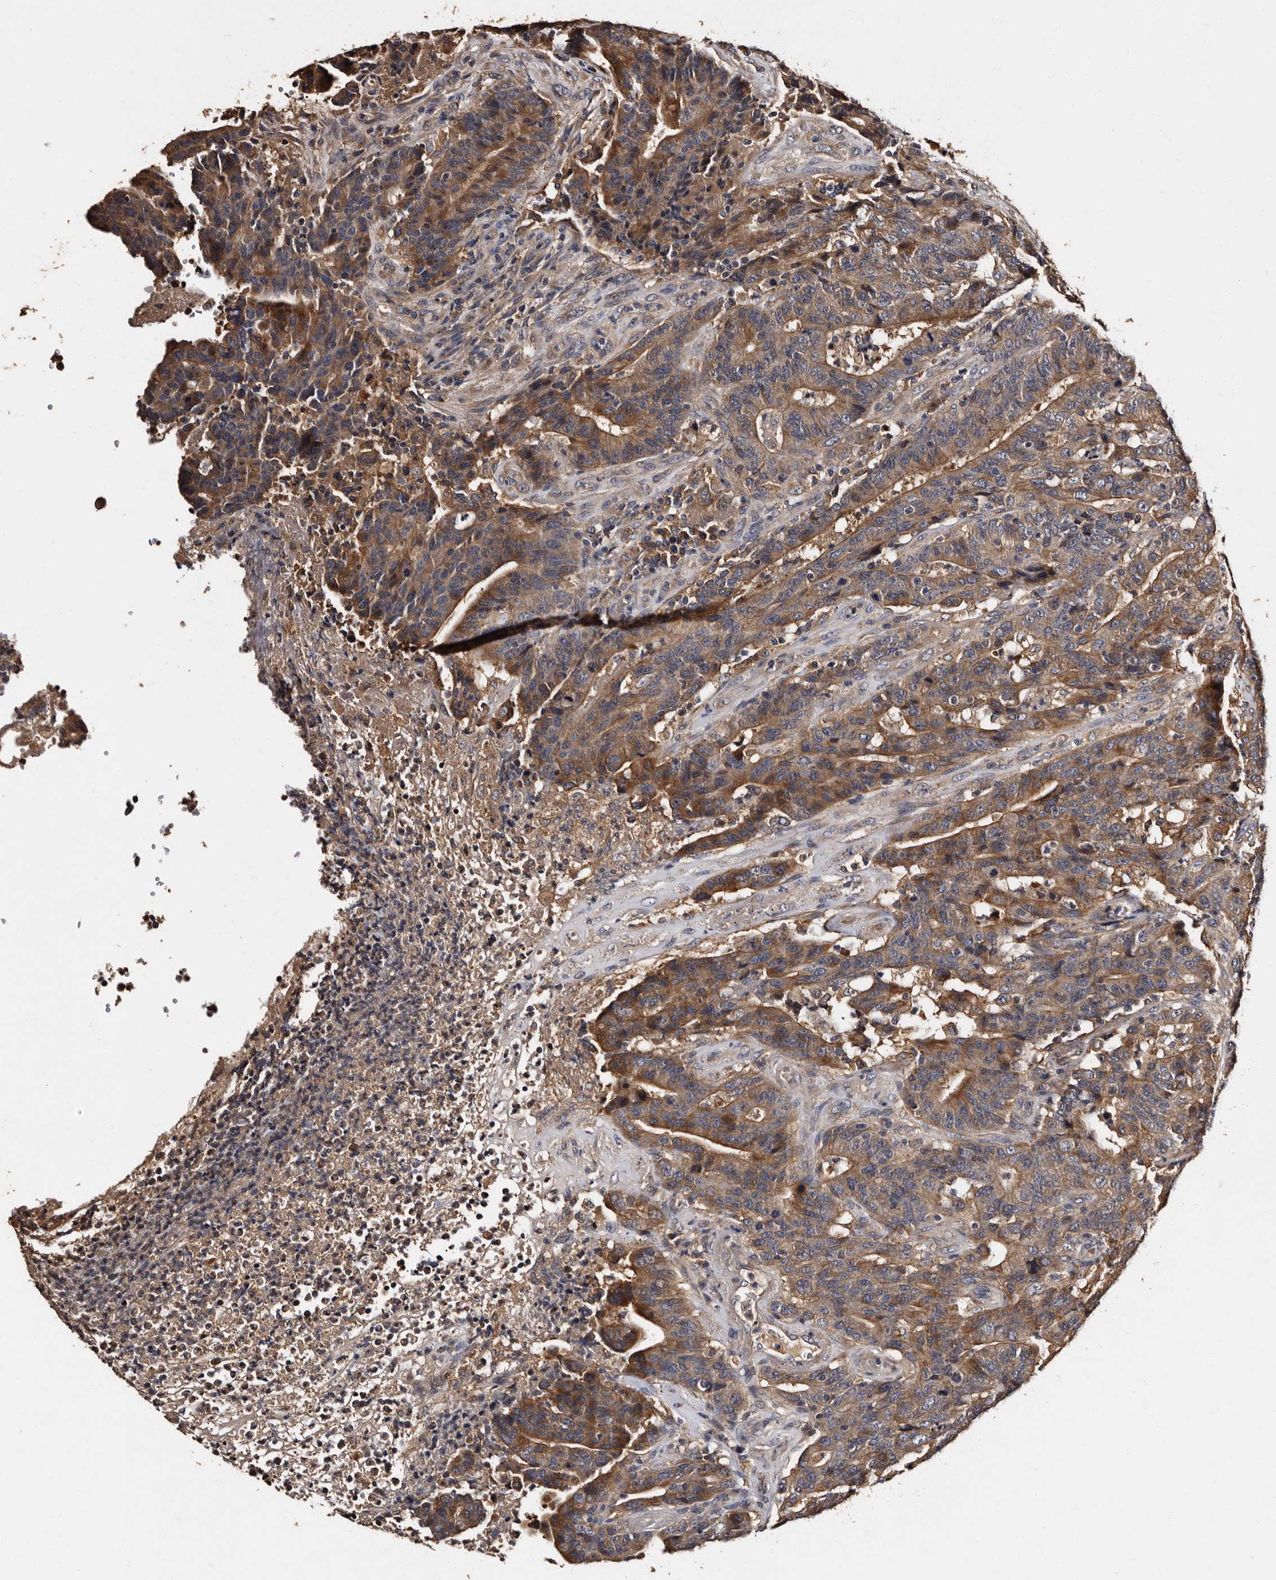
{"staining": {"intensity": "moderate", "quantity": ">75%", "location": "cytoplasmic/membranous"}, "tissue": "colorectal cancer", "cell_type": "Tumor cells", "image_type": "cancer", "snomed": [{"axis": "morphology", "description": "Normal tissue, NOS"}, {"axis": "morphology", "description": "Adenocarcinoma, NOS"}, {"axis": "topography", "description": "Colon"}], "caption": "Immunohistochemistry (IHC) of colorectal adenocarcinoma demonstrates medium levels of moderate cytoplasmic/membranous staining in about >75% of tumor cells.", "gene": "ADCK5", "patient": {"sex": "female", "age": 75}}